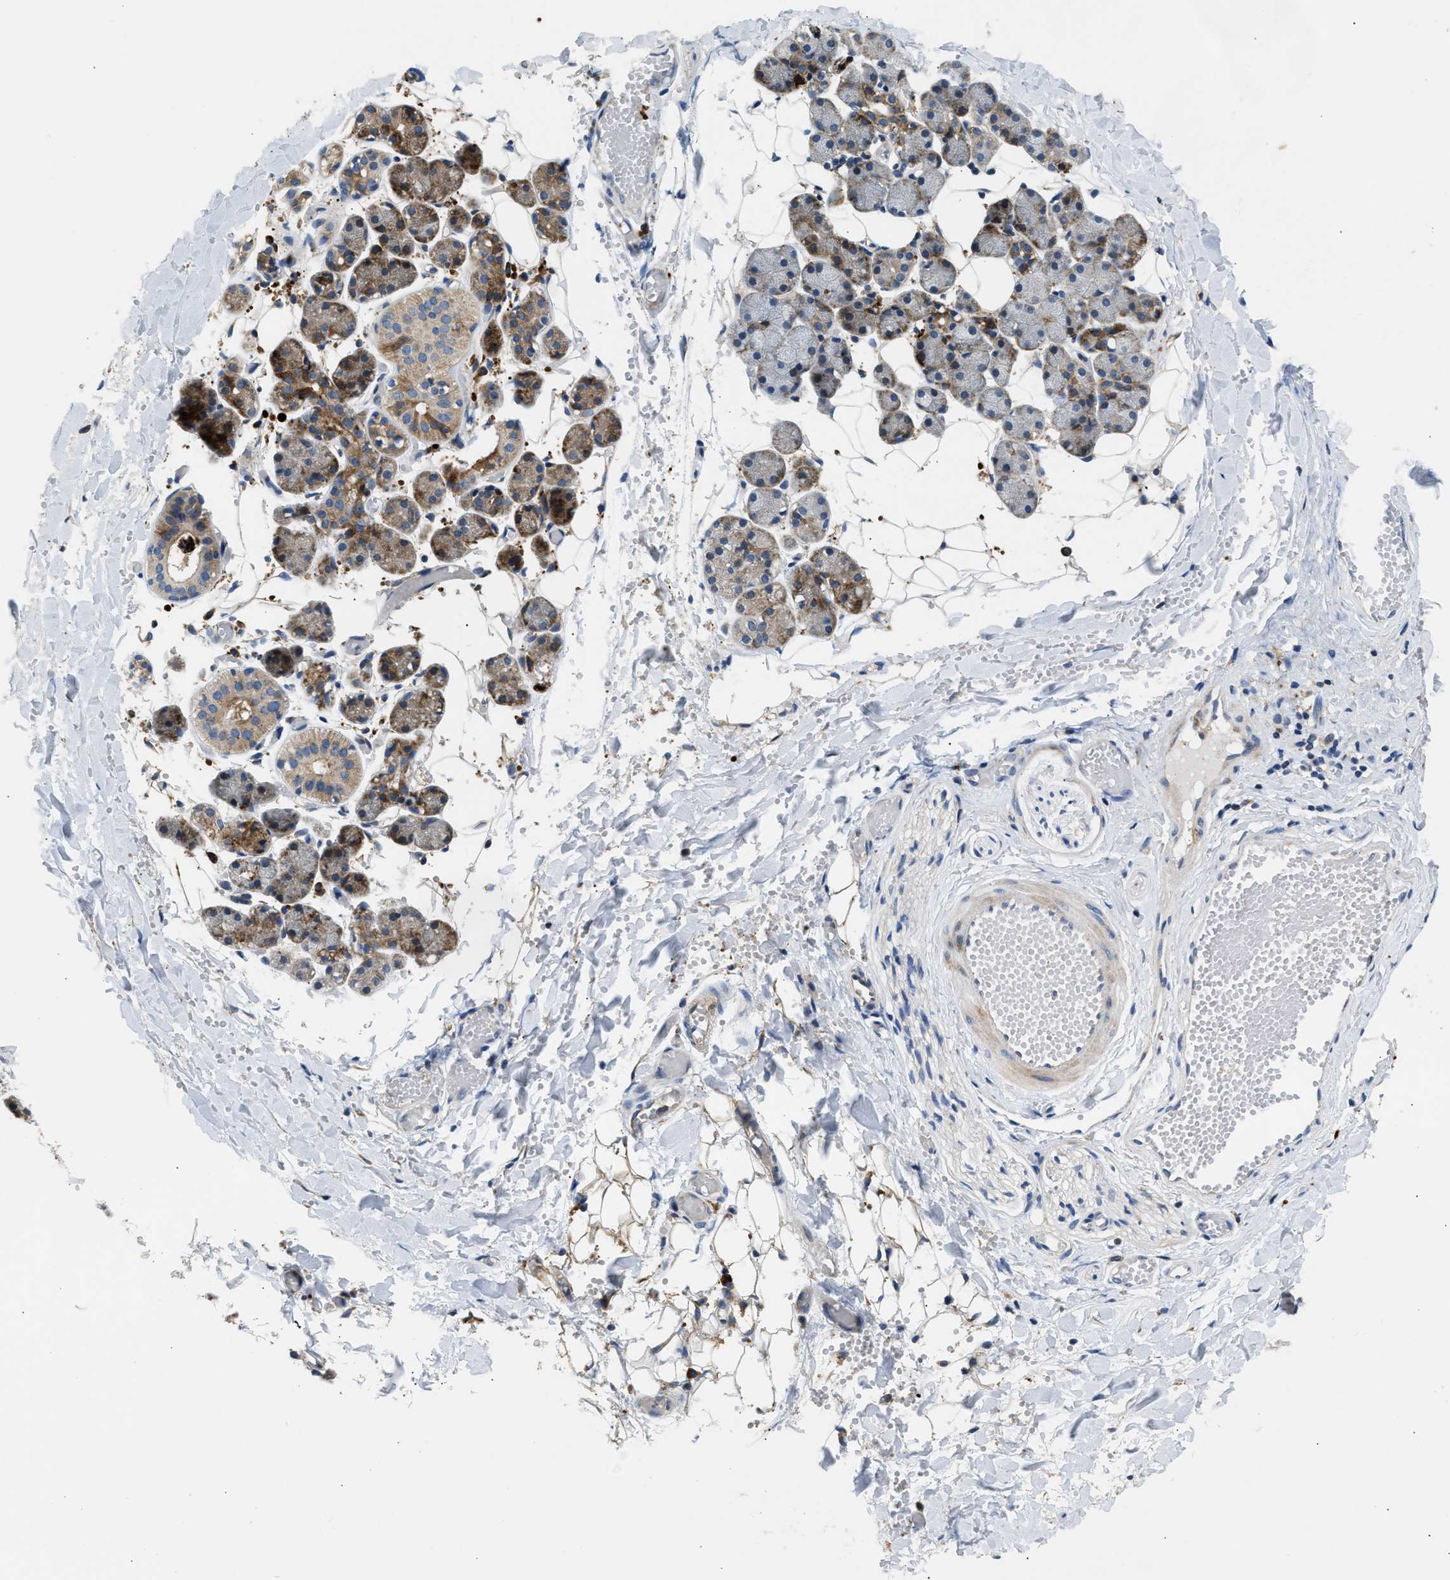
{"staining": {"intensity": "moderate", "quantity": ">75%", "location": "cytoplasmic/membranous"}, "tissue": "salivary gland", "cell_type": "Glandular cells", "image_type": "normal", "snomed": [{"axis": "morphology", "description": "Normal tissue, NOS"}, {"axis": "topography", "description": "Salivary gland"}], "caption": "Glandular cells exhibit moderate cytoplasmic/membranous staining in about >75% of cells in normal salivary gland.", "gene": "AMZ1", "patient": {"sex": "female", "age": 33}}